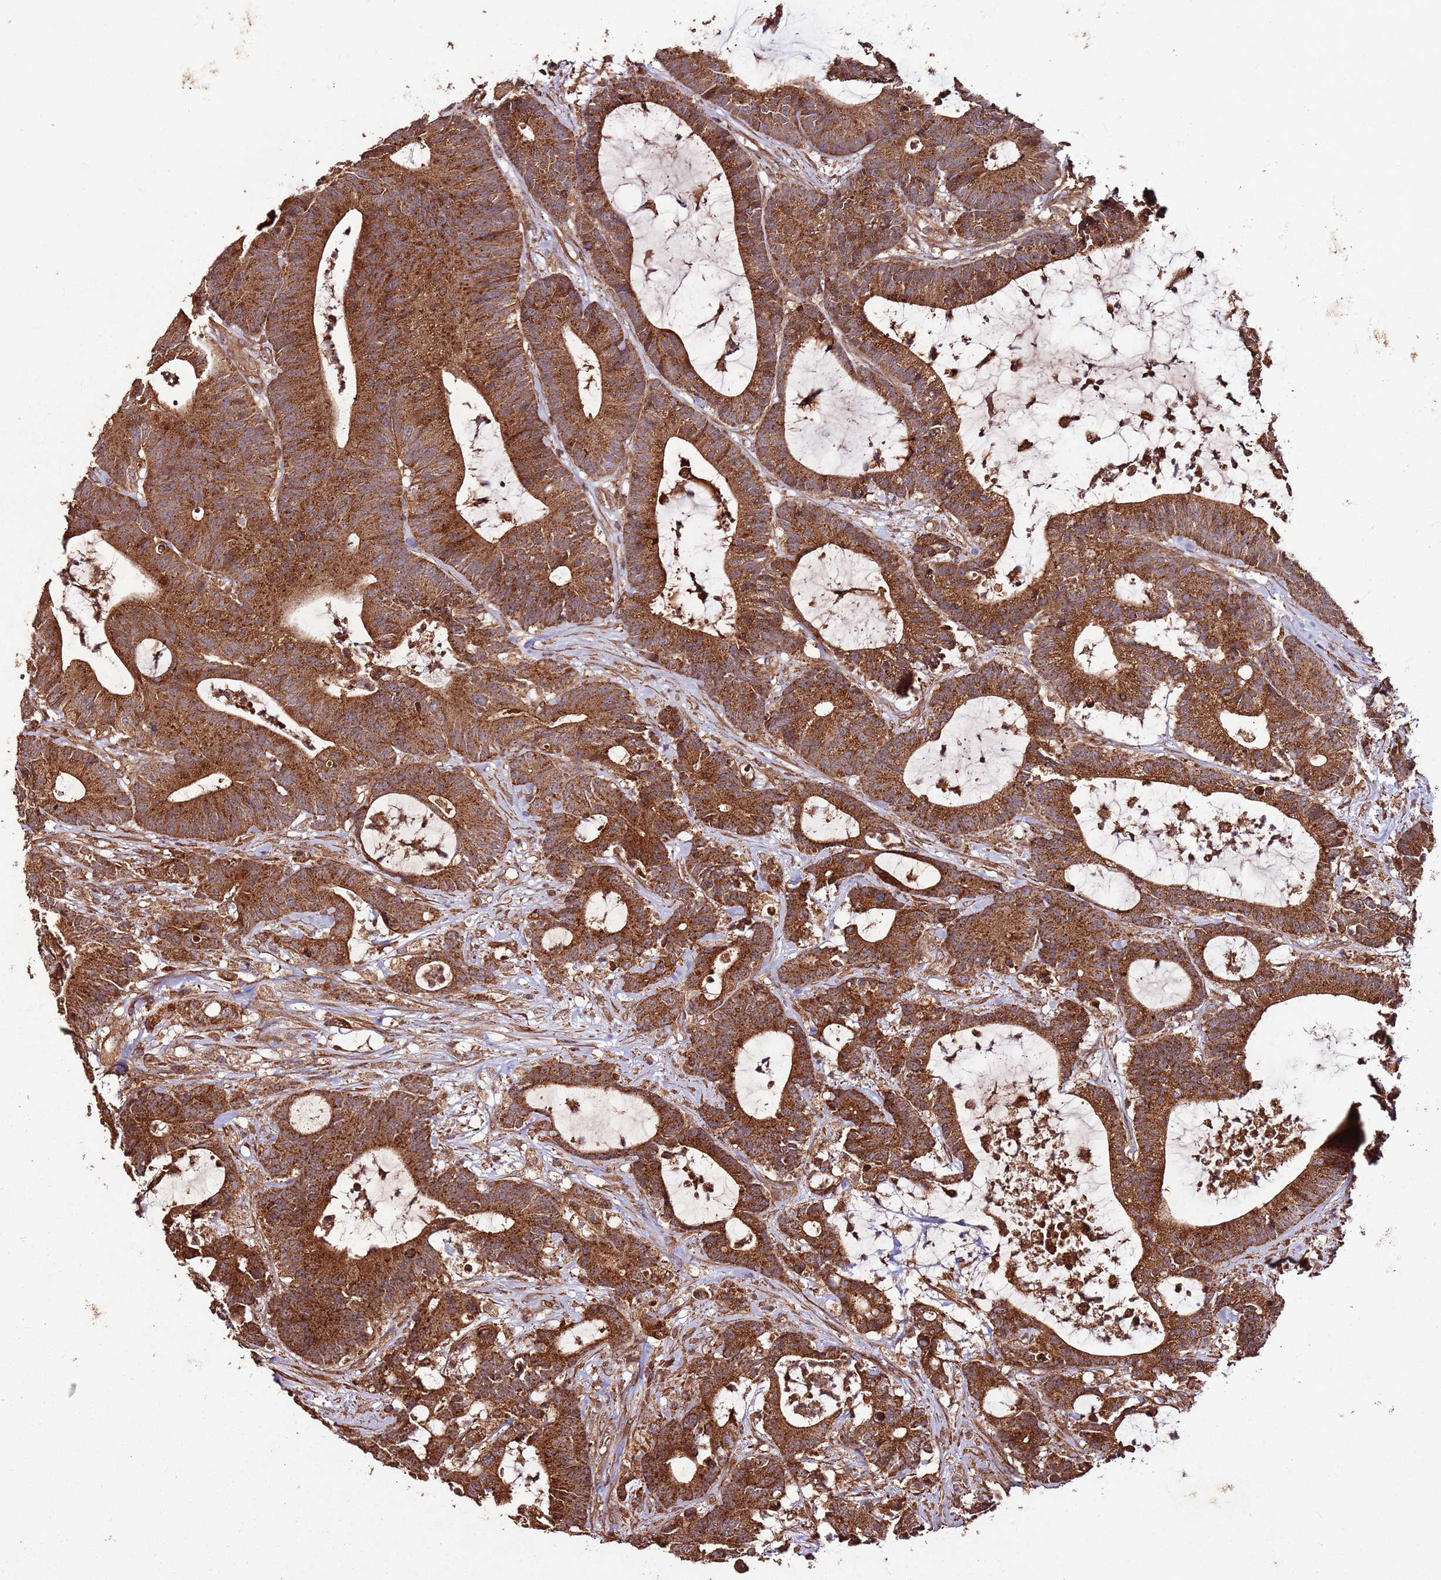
{"staining": {"intensity": "strong", "quantity": ">75%", "location": "cytoplasmic/membranous"}, "tissue": "colorectal cancer", "cell_type": "Tumor cells", "image_type": "cancer", "snomed": [{"axis": "morphology", "description": "Adenocarcinoma, NOS"}, {"axis": "topography", "description": "Colon"}], "caption": "There is high levels of strong cytoplasmic/membranous staining in tumor cells of colorectal cancer, as demonstrated by immunohistochemical staining (brown color).", "gene": "FAM186A", "patient": {"sex": "female", "age": 84}}